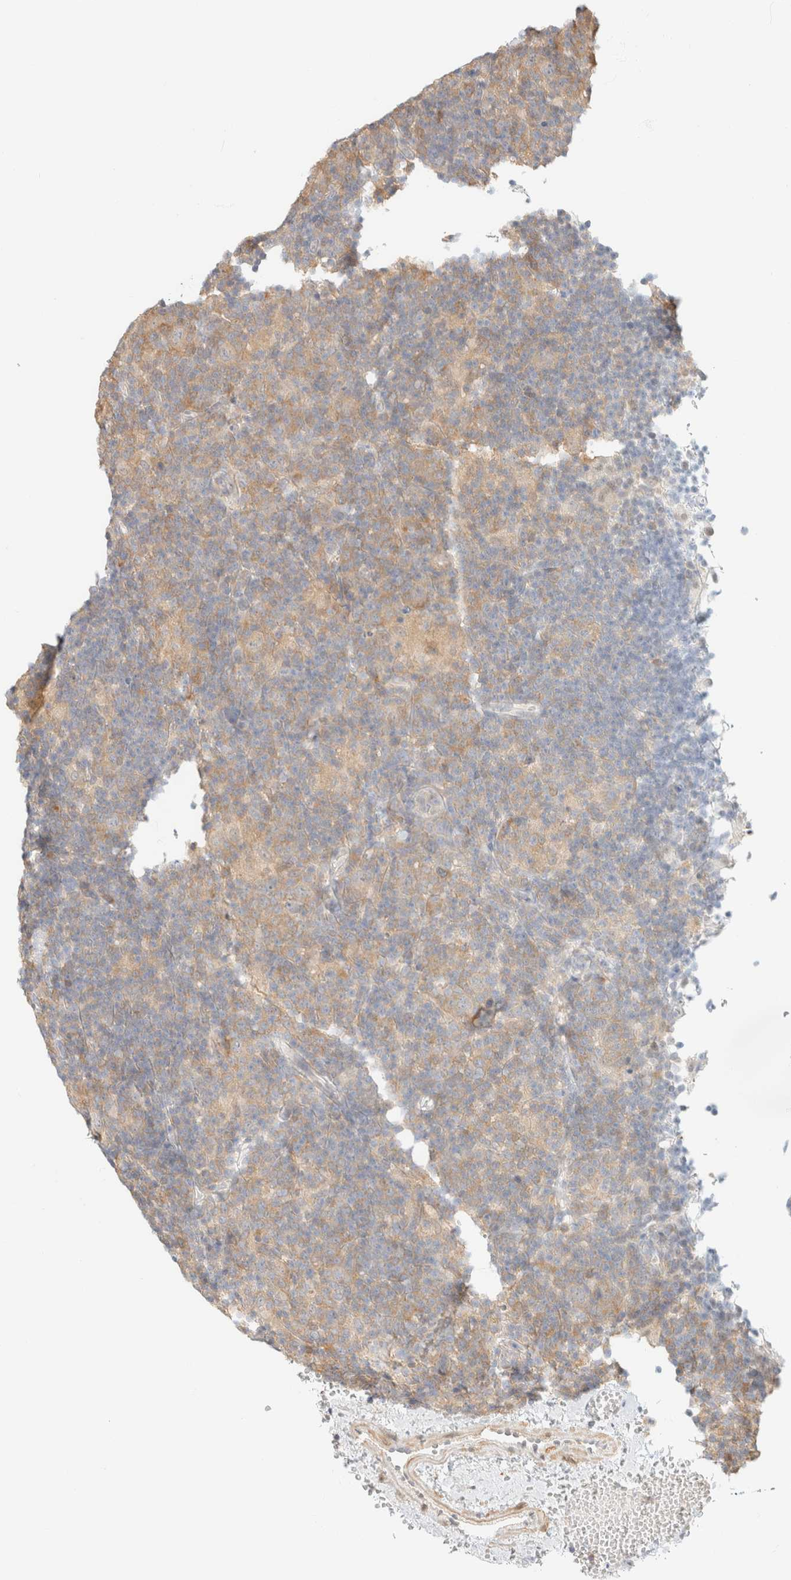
{"staining": {"intensity": "weak", "quantity": "<25%", "location": "cytoplasmic/membranous"}, "tissue": "lymphoma", "cell_type": "Tumor cells", "image_type": "cancer", "snomed": [{"axis": "morphology", "description": "Hodgkin's disease, NOS"}, {"axis": "topography", "description": "Lymph node"}], "caption": "This is a histopathology image of IHC staining of lymphoma, which shows no expression in tumor cells. (Brightfield microscopy of DAB (3,3'-diaminobenzidine) immunohistochemistry at high magnification).", "gene": "GPI", "patient": {"sex": "female", "age": 57}}